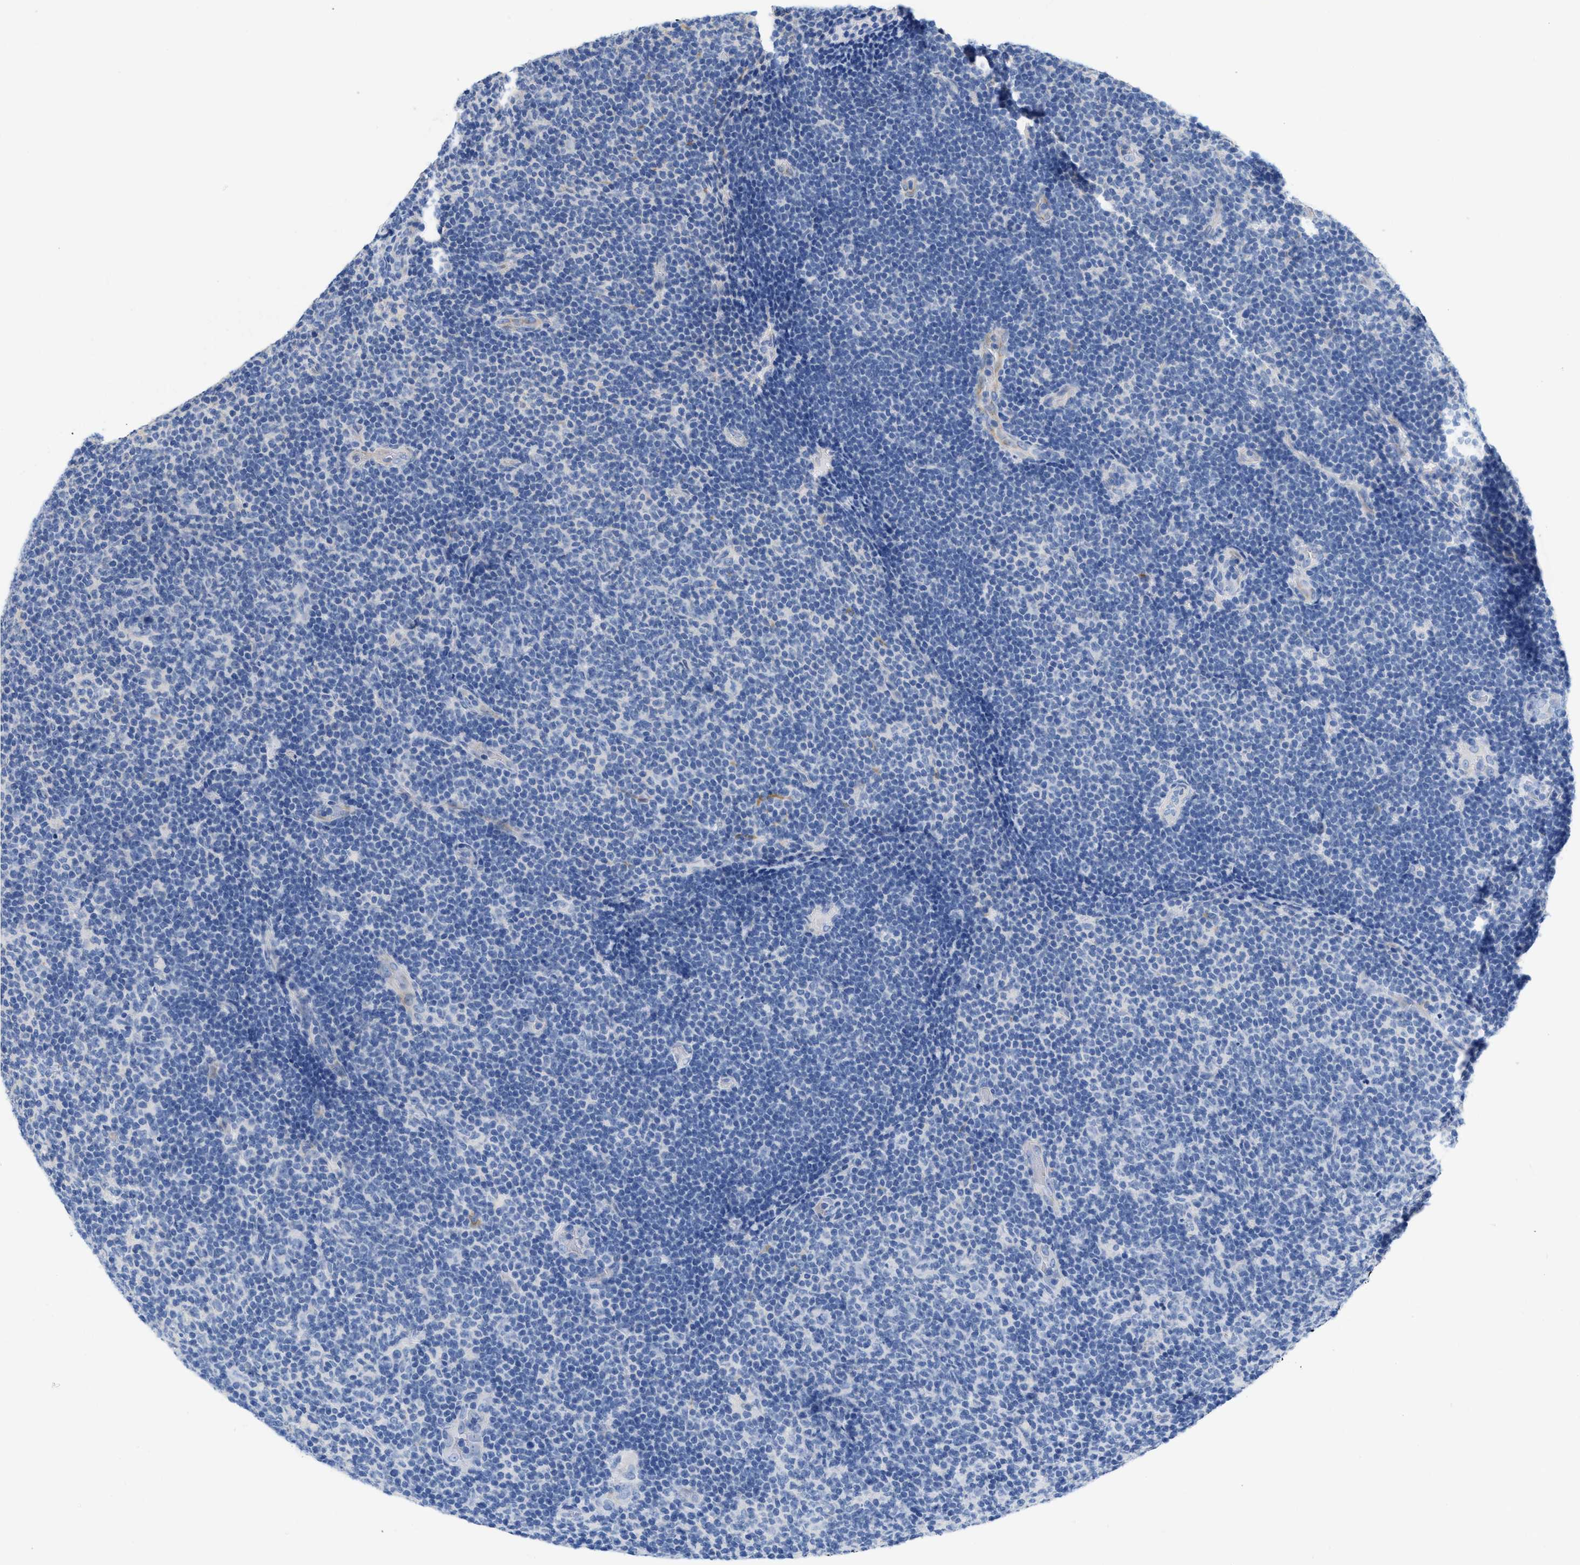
{"staining": {"intensity": "negative", "quantity": "none", "location": "none"}, "tissue": "lymphoma", "cell_type": "Tumor cells", "image_type": "cancer", "snomed": [{"axis": "morphology", "description": "Malignant lymphoma, non-Hodgkin's type, Low grade"}, {"axis": "topography", "description": "Lymph node"}], "caption": "Immunohistochemistry of human malignant lymphoma, non-Hodgkin's type (low-grade) exhibits no expression in tumor cells.", "gene": "TMEM131", "patient": {"sex": "male", "age": 83}}